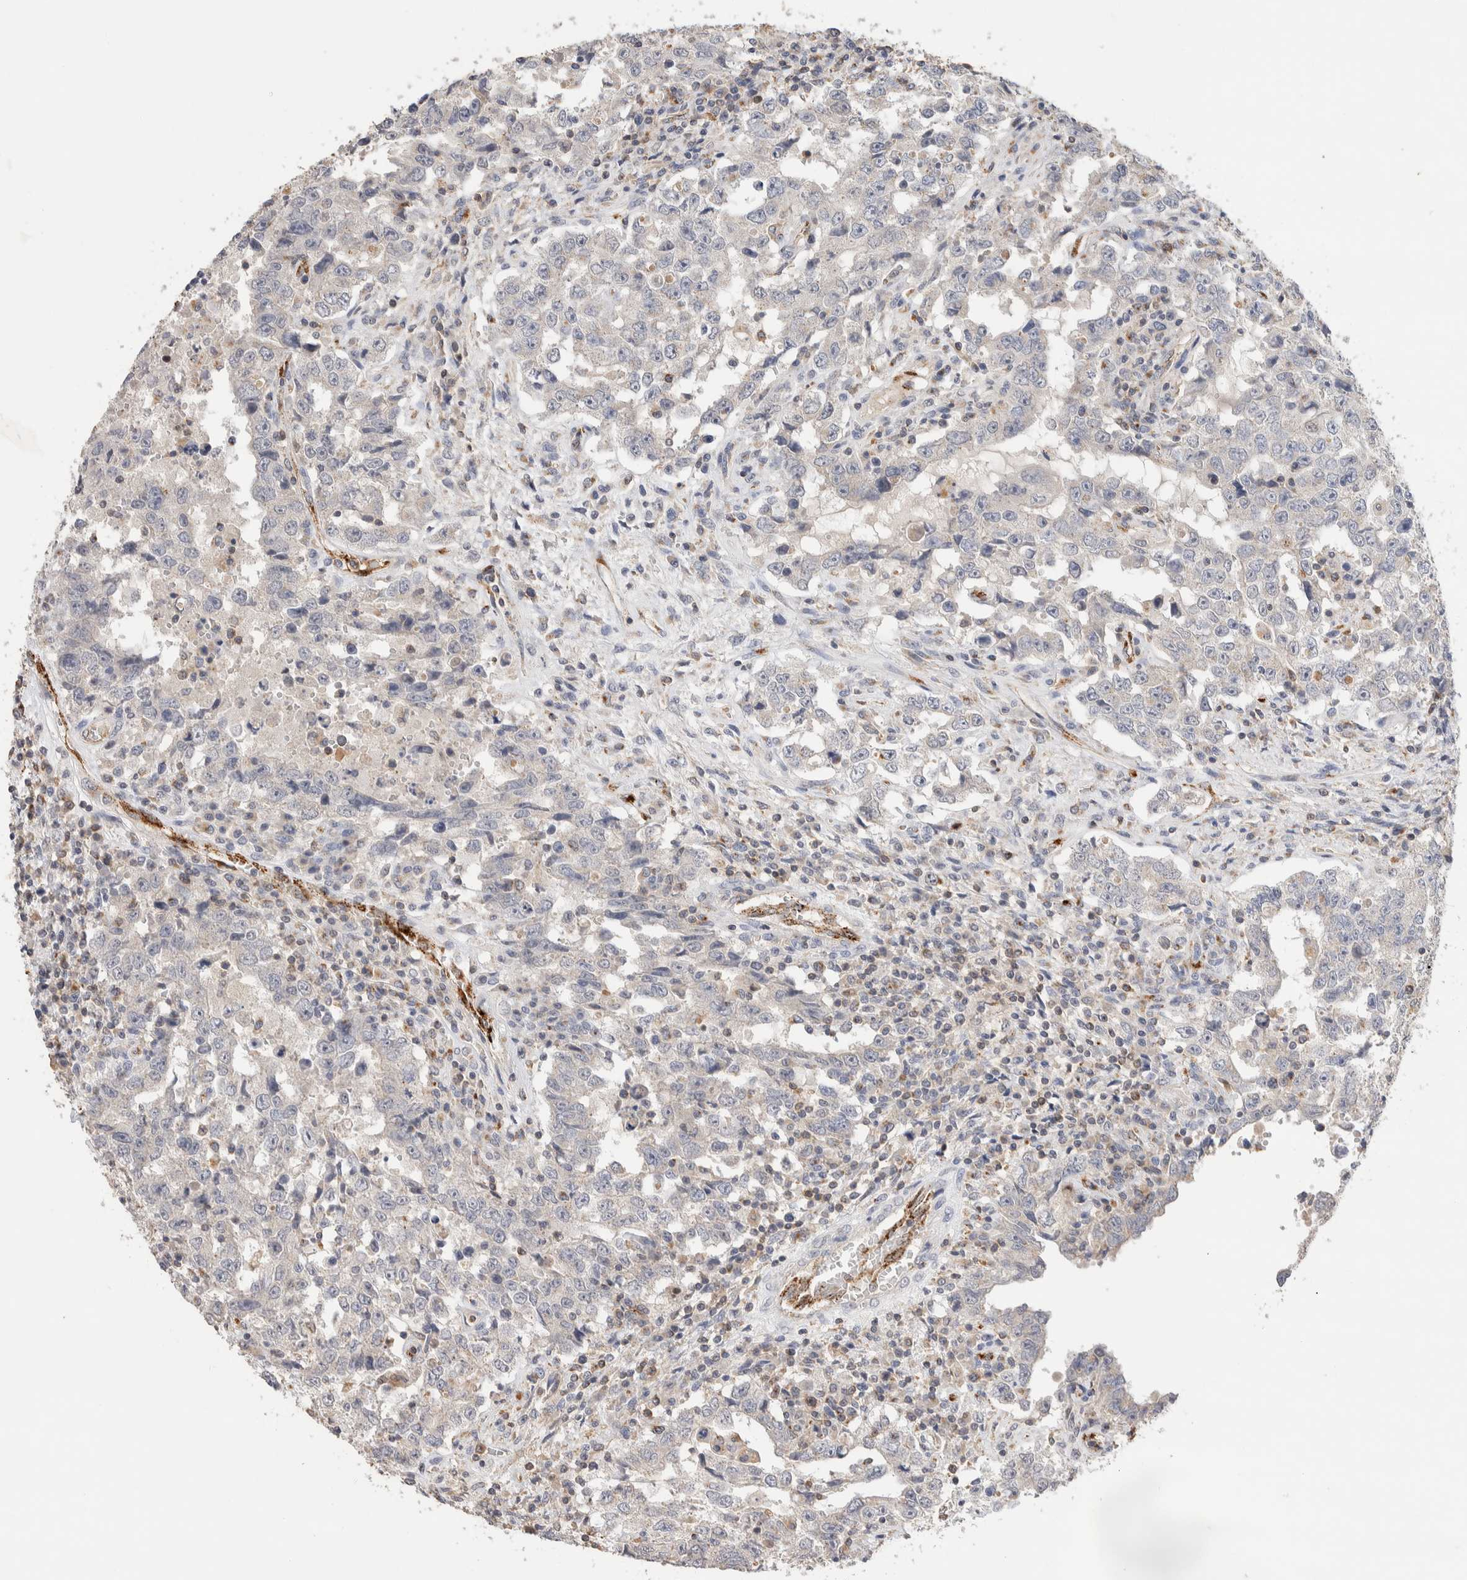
{"staining": {"intensity": "negative", "quantity": "none", "location": "none"}, "tissue": "testis cancer", "cell_type": "Tumor cells", "image_type": "cancer", "snomed": [{"axis": "morphology", "description": "Carcinoma, Embryonal, NOS"}, {"axis": "topography", "description": "Testis"}], "caption": "Tumor cells show no significant expression in testis cancer.", "gene": "NSMAF", "patient": {"sex": "male", "age": 26}}